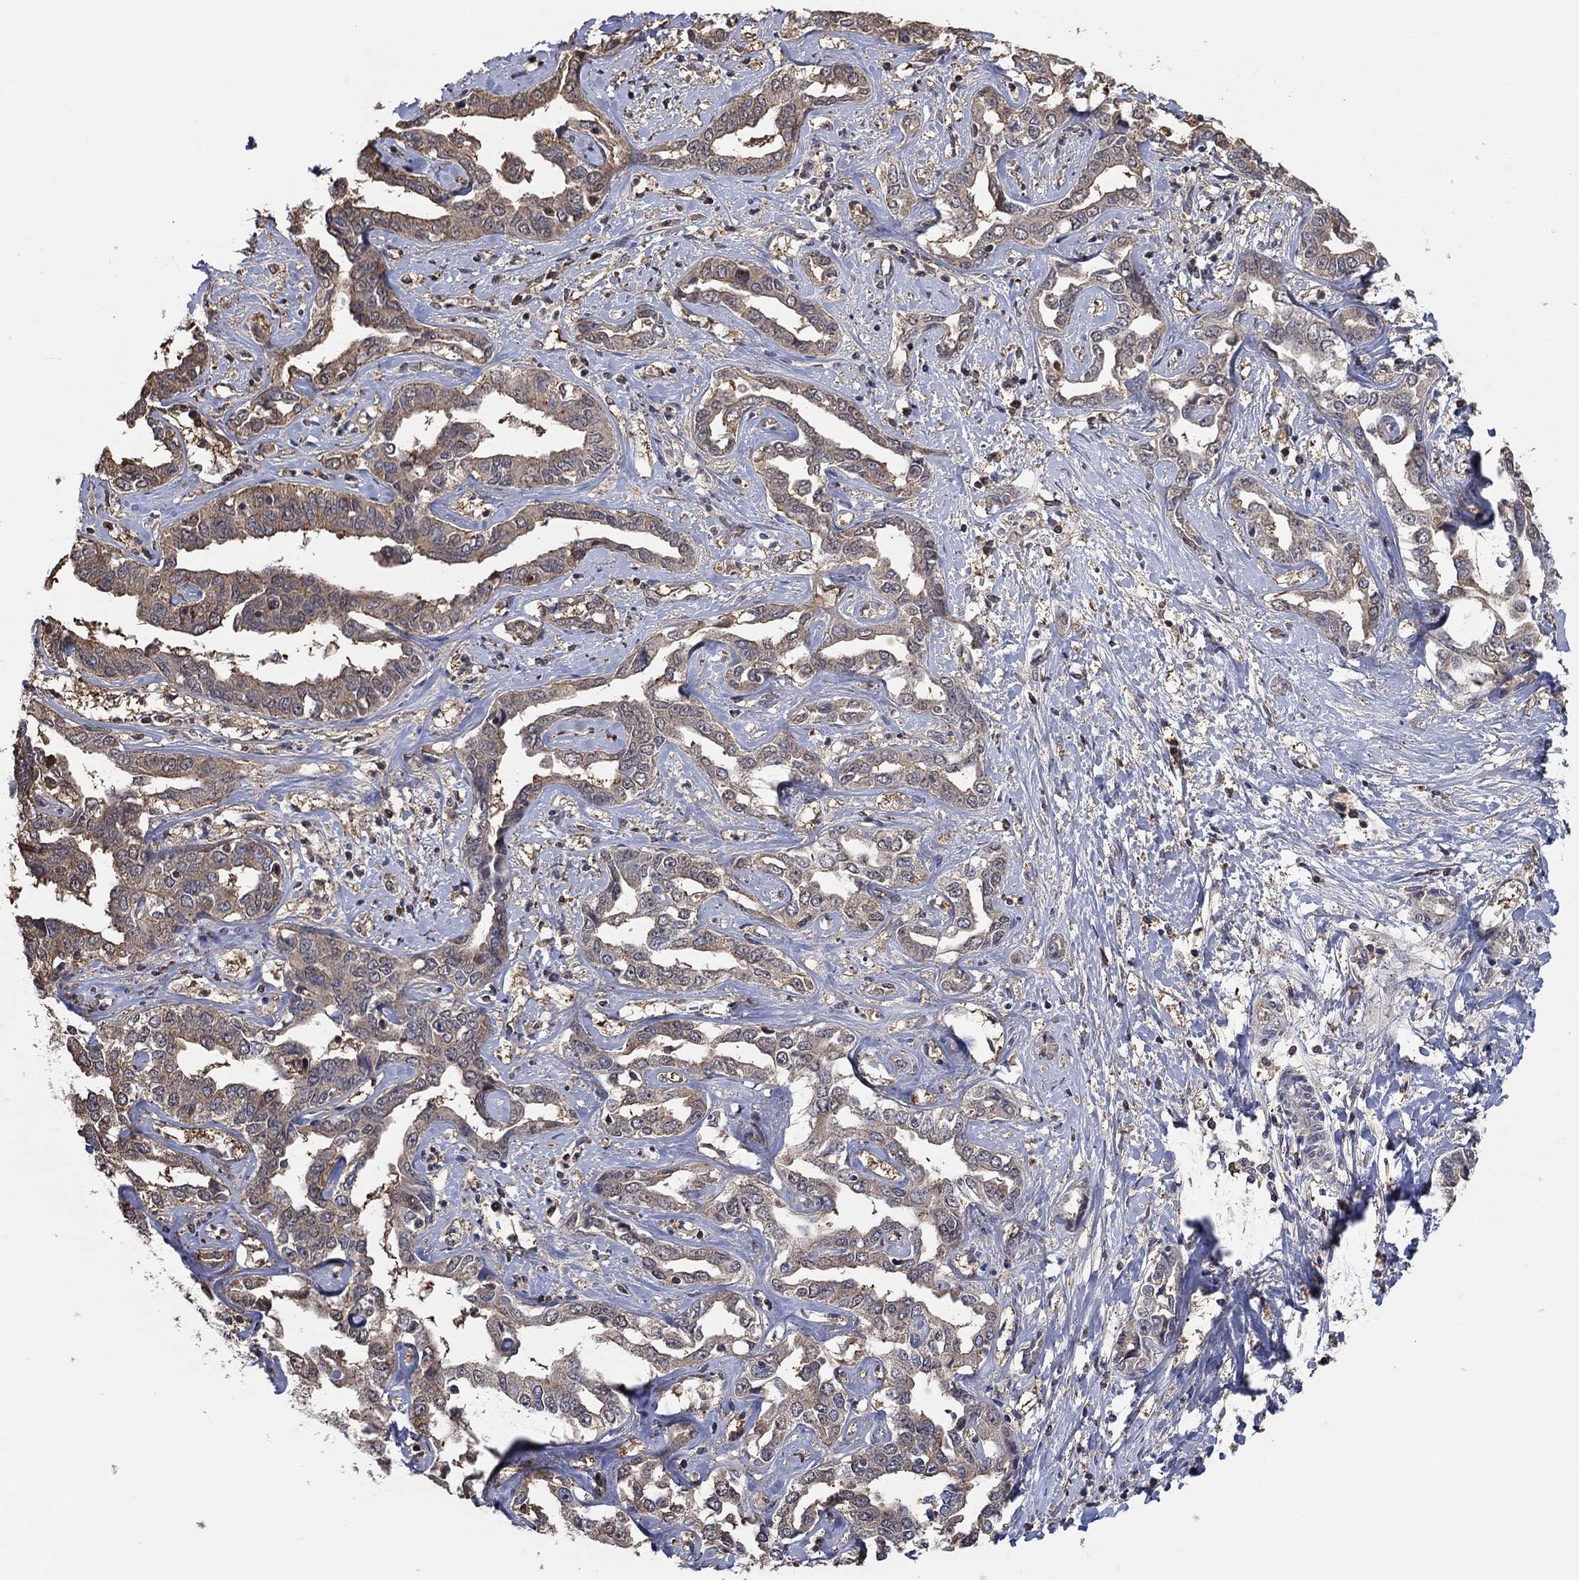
{"staining": {"intensity": "weak", "quantity": ">75%", "location": "cytoplasmic/membranous"}, "tissue": "liver cancer", "cell_type": "Tumor cells", "image_type": "cancer", "snomed": [{"axis": "morphology", "description": "Cholangiocarcinoma"}, {"axis": "topography", "description": "Liver"}], "caption": "Protein staining displays weak cytoplasmic/membranous staining in approximately >75% of tumor cells in liver cancer (cholangiocarcinoma). (IHC, brightfield microscopy, high magnification).", "gene": "RNF114", "patient": {"sex": "male", "age": 59}}